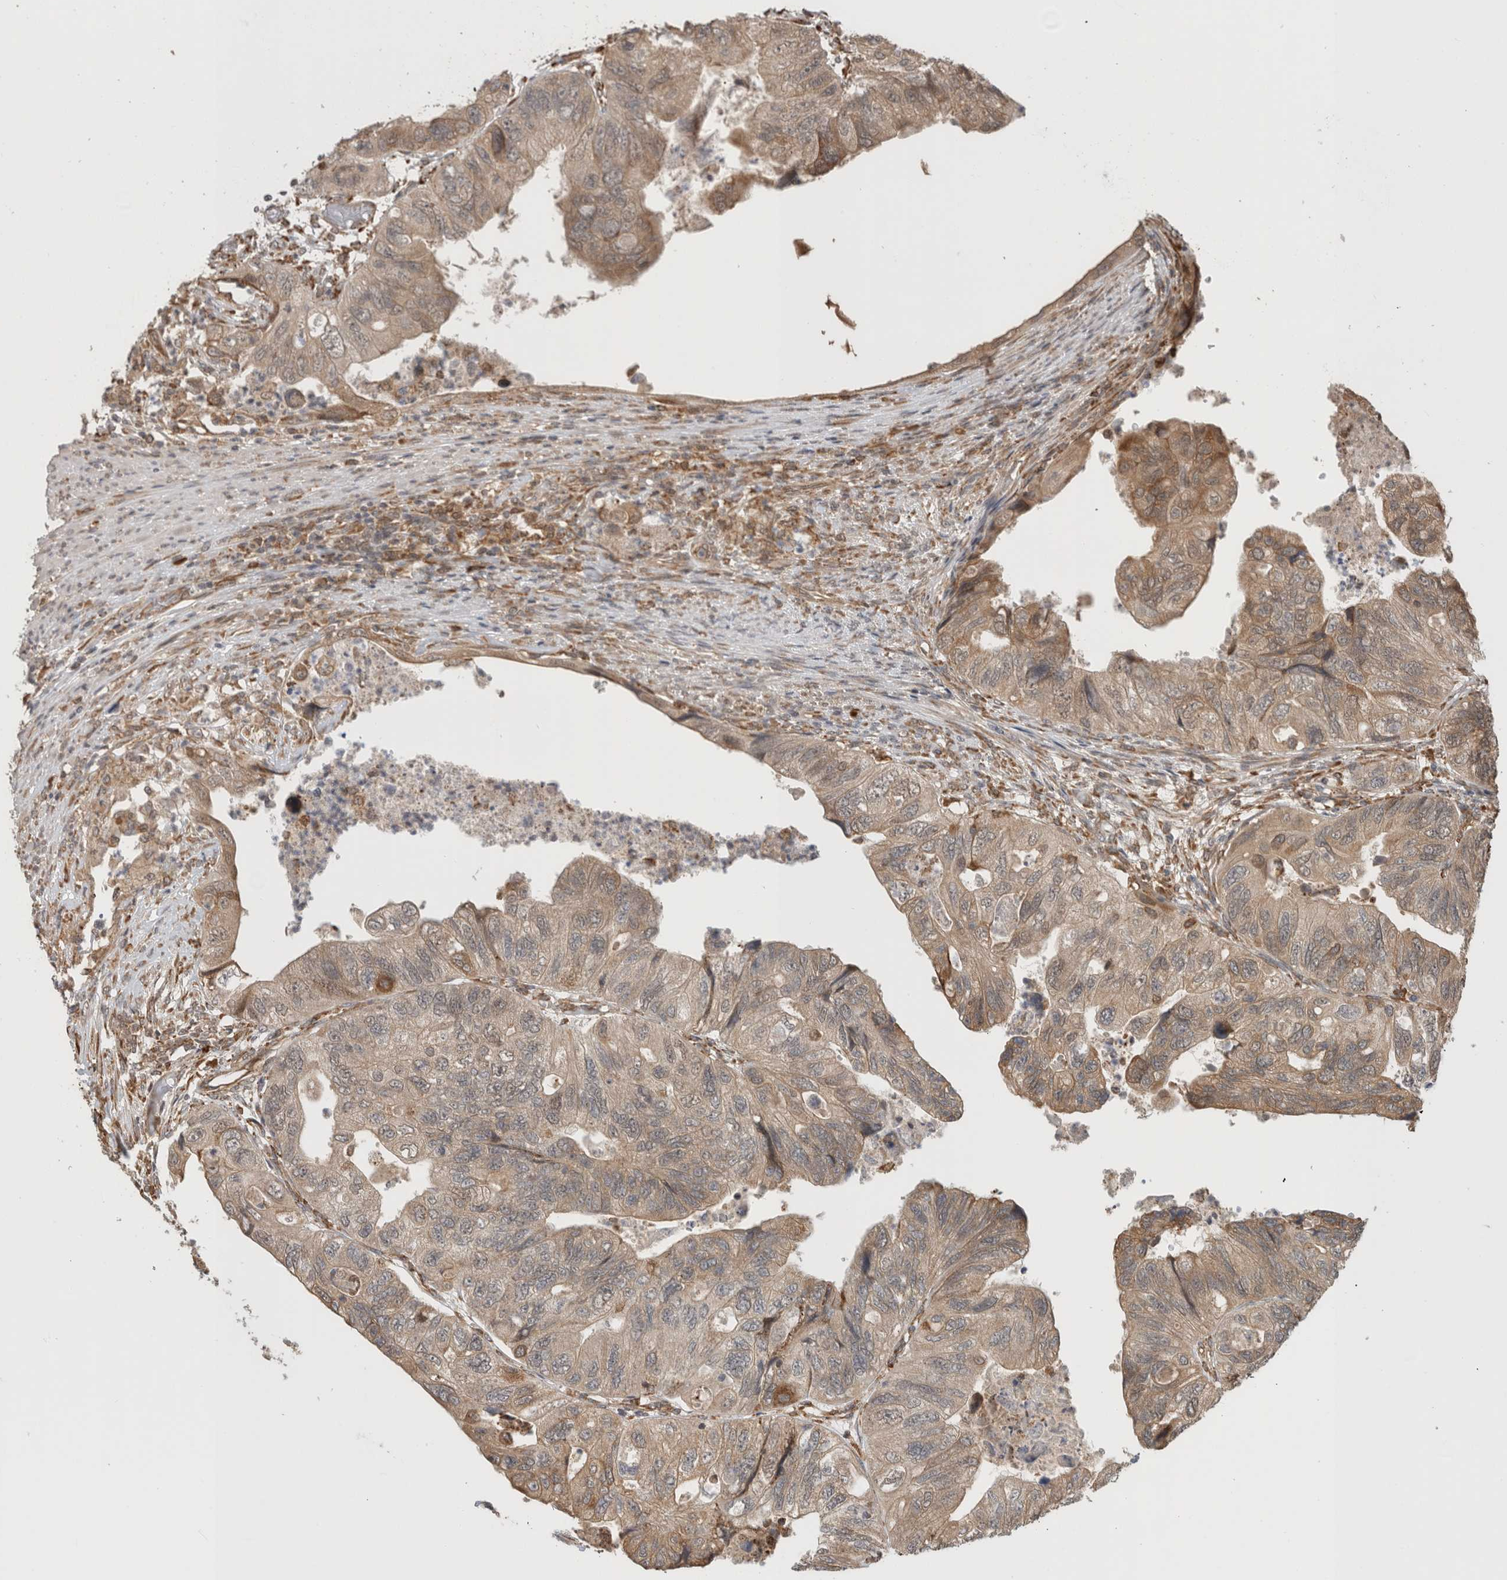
{"staining": {"intensity": "weak", "quantity": ">75%", "location": "cytoplasmic/membranous"}, "tissue": "colorectal cancer", "cell_type": "Tumor cells", "image_type": "cancer", "snomed": [{"axis": "morphology", "description": "Adenocarcinoma, NOS"}, {"axis": "topography", "description": "Rectum"}], "caption": "IHC (DAB) staining of adenocarcinoma (colorectal) demonstrates weak cytoplasmic/membranous protein staining in about >75% of tumor cells.", "gene": "MS4A7", "patient": {"sex": "male", "age": 63}}